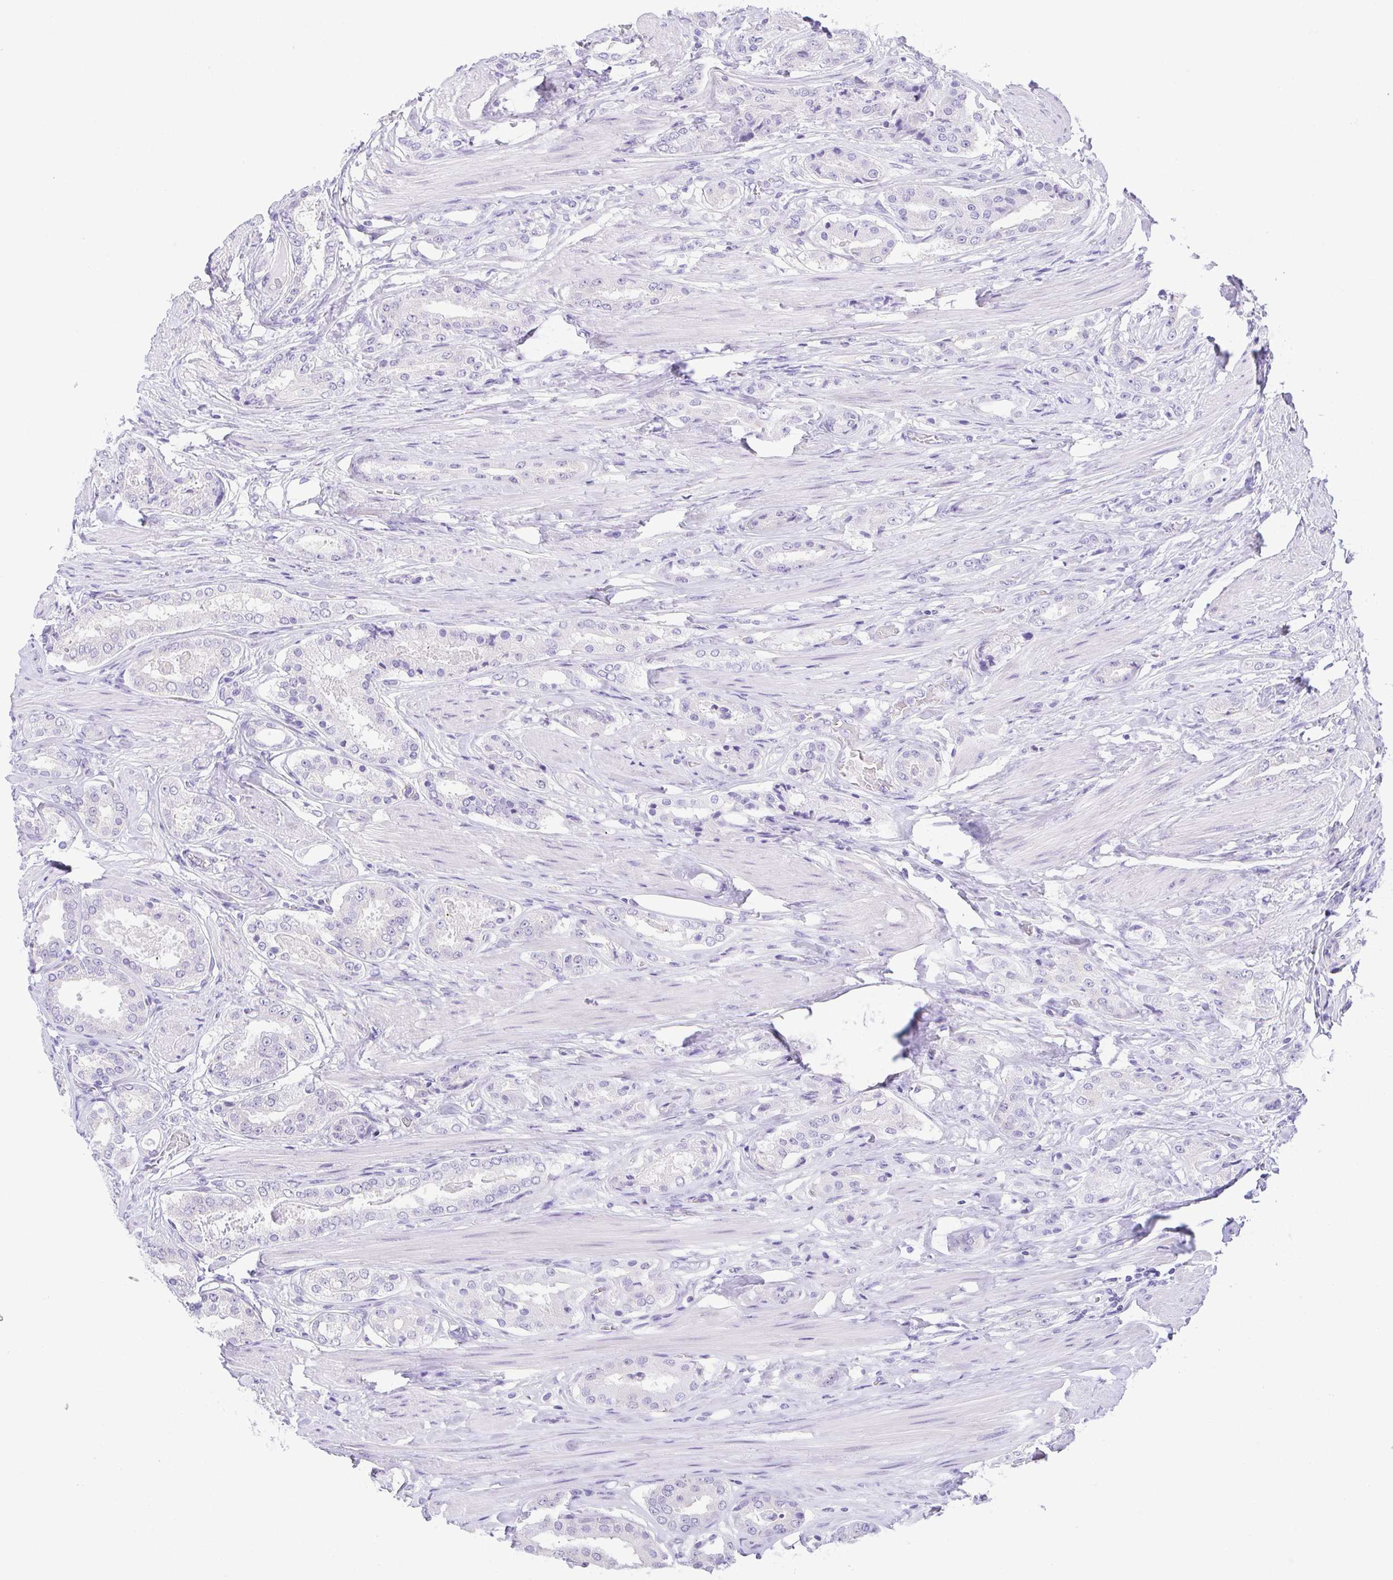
{"staining": {"intensity": "negative", "quantity": "none", "location": "none"}, "tissue": "prostate cancer", "cell_type": "Tumor cells", "image_type": "cancer", "snomed": [{"axis": "morphology", "description": "Adenocarcinoma, High grade"}, {"axis": "topography", "description": "Prostate"}], "caption": "This image is of prostate cancer stained with IHC to label a protein in brown with the nuclei are counter-stained blue. There is no staining in tumor cells.", "gene": "LUZP4", "patient": {"sex": "male", "age": 63}}